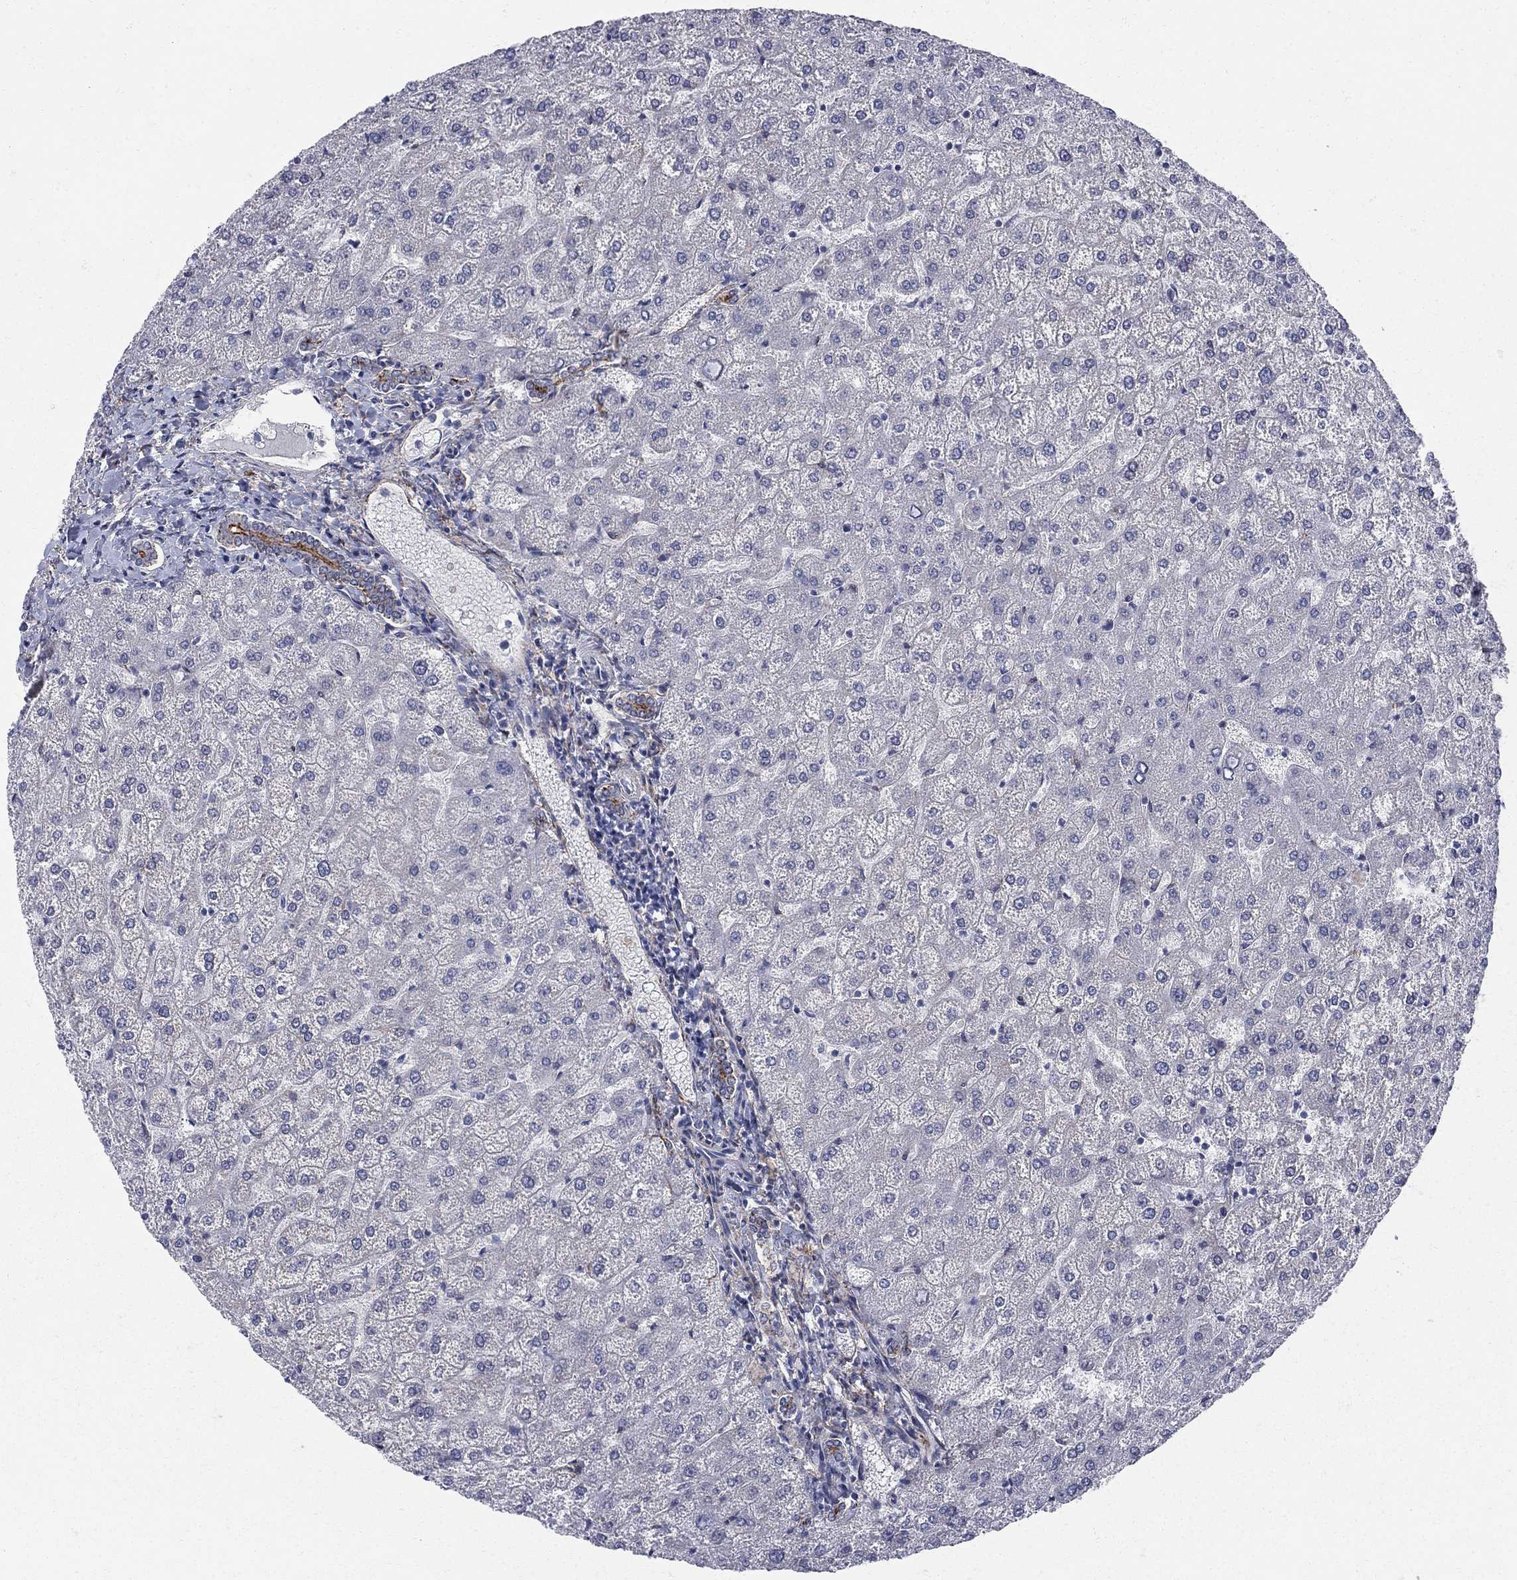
{"staining": {"intensity": "moderate", "quantity": ">75%", "location": "cytoplasmic/membranous"}, "tissue": "liver", "cell_type": "Cholangiocytes", "image_type": "normal", "snomed": [{"axis": "morphology", "description": "Normal tissue, NOS"}, {"axis": "topography", "description": "Liver"}], "caption": "A brown stain highlights moderate cytoplasmic/membranous expression of a protein in cholangiocytes of benign liver.", "gene": "SEPTIN8", "patient": {"sex": "female", "age": 32}}